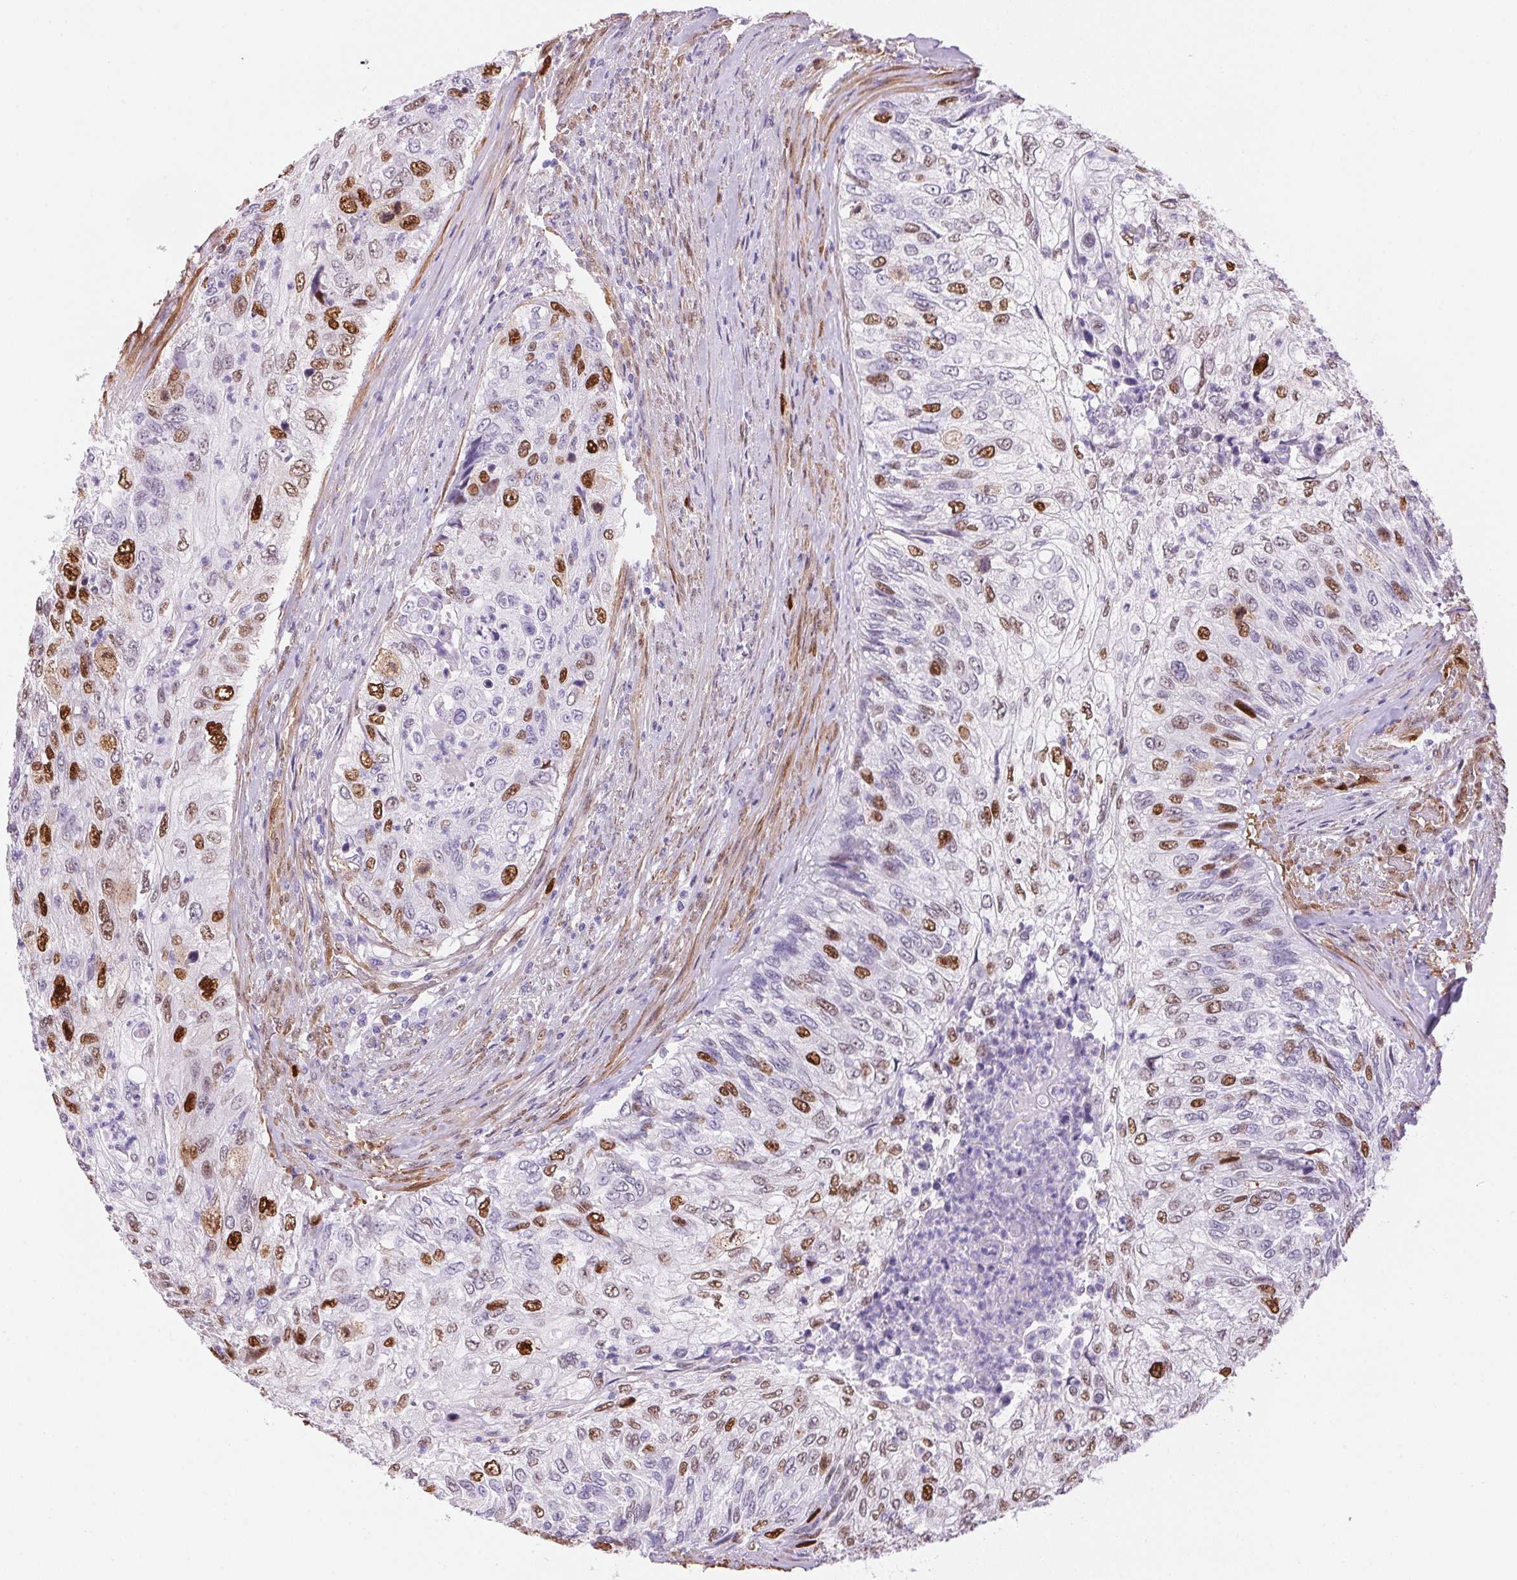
{"staining": {"intensity": "strong", "quantity": "<25%", "location": "nuclear"}, "tissue": "urothelial cancer", "cell_type": "Tumor cells", "image_type": "cancer", "snomed": [{"axis": "morphology", "description": "Urothelial carcinoma, High grade"}, {"axis": "topography", "description": "Urinary bladder"}], "caption": "Tumor cells reveal medium levels of strong nuclear expression in approximately <25% of cells in urothelial cancer.", "gene": "SMTN", "patient": {"sex": "female", "age": 60}}